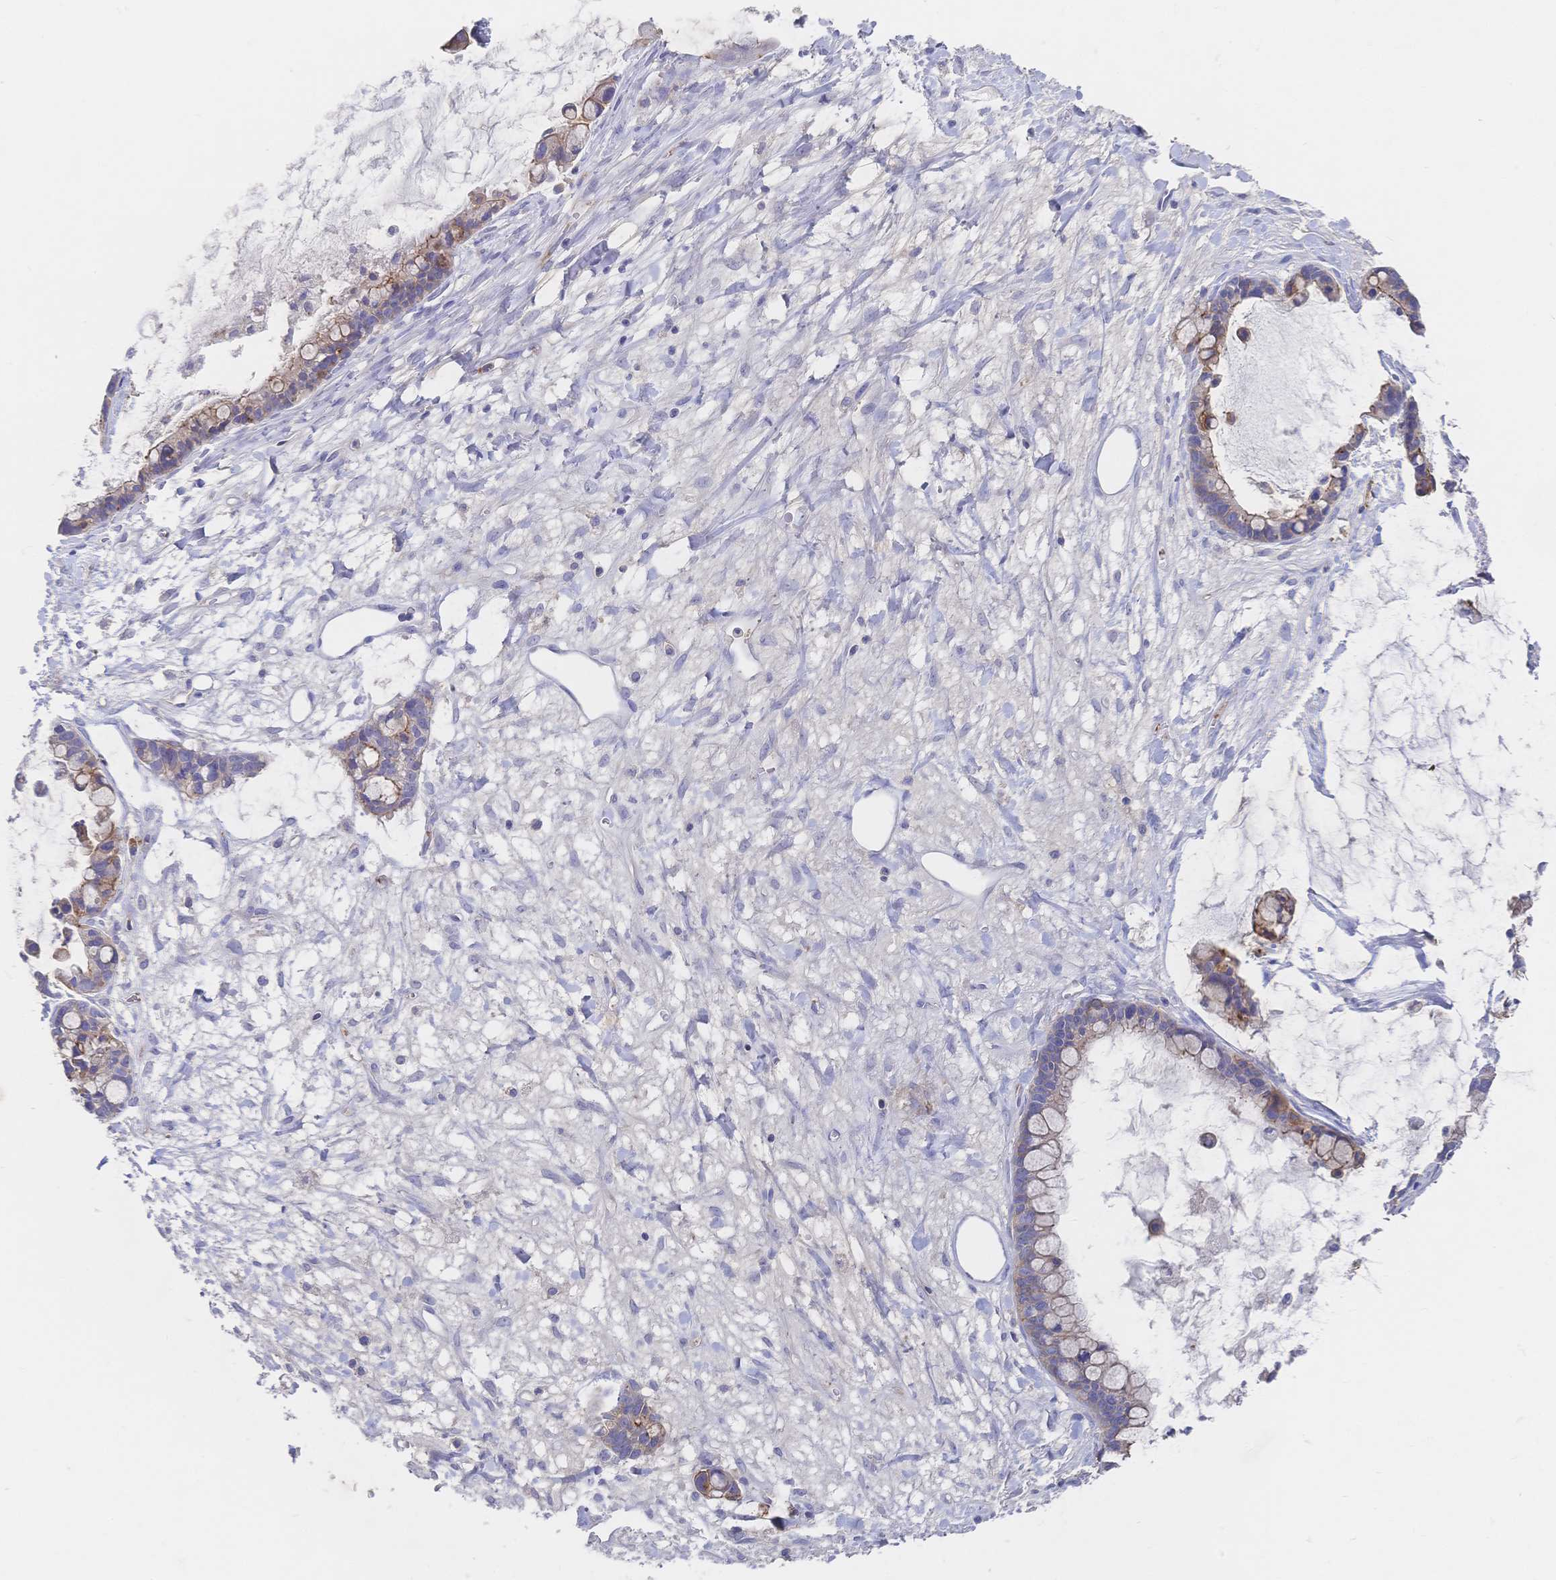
{"staining": {"intensity": "moderate", "quantity": "<25%", "location": "cytoplasmic/membranous"}, "tissue": "ovarian cancer", "cell_type": "Tumor cells", "image_type": "cancer", "snomed": [{"axis": "morphology", "description": "Cystadenocarcinoma, mucinous, NOS"}, {"axis": "topography", "description": "Ovary"}], "caption": "Human ovarian cancer (mucinous cystadenocarcinoma) stained with a protein marker exhibits moderate staining in tumor cells.", "gene": "F11R", "patient": {"sex": "female", "age": 63}}